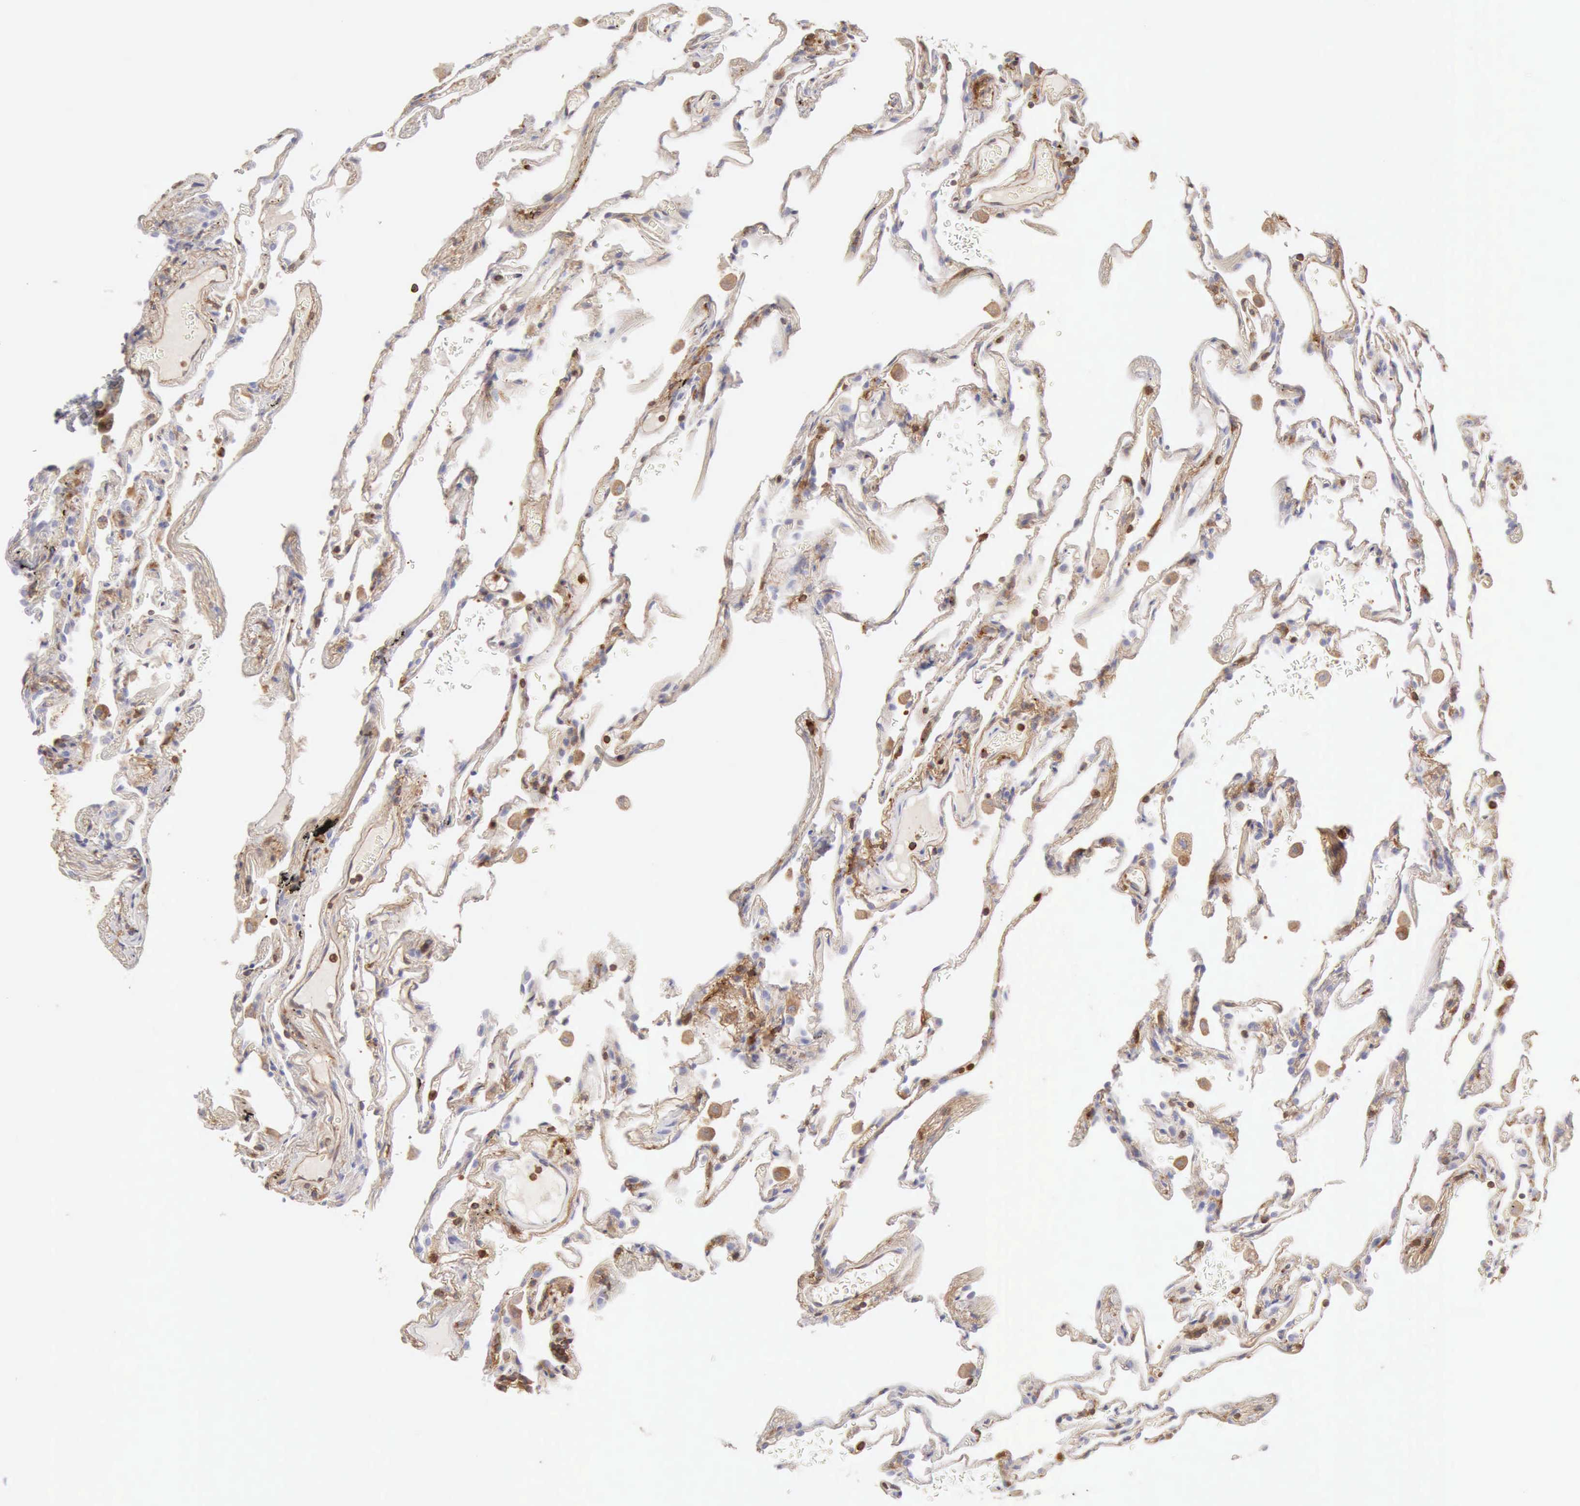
{"staining": {"intensity": "weak", "quantity": "<25%", "location": "cytoplasmic/membranous"}, "tissue": "lung", "cell_type": "Alveolar cells", "image_type": "normal", "snomed": [{"axis": "morphology", "description": "Normal tissue, NOS"}, {"axis": "morphology", "description": "Inflammation, NOS"}, {"axis": "topography", "description": "Lung"}], "caption": "DAB (3,3'-diaminobenzidine) immunohistochemical staining of benign human lung reveals no significant positivity in alveolar cells.", "gene": "ARHGAP4", "patient": {"sex": "male", "age": 69}}